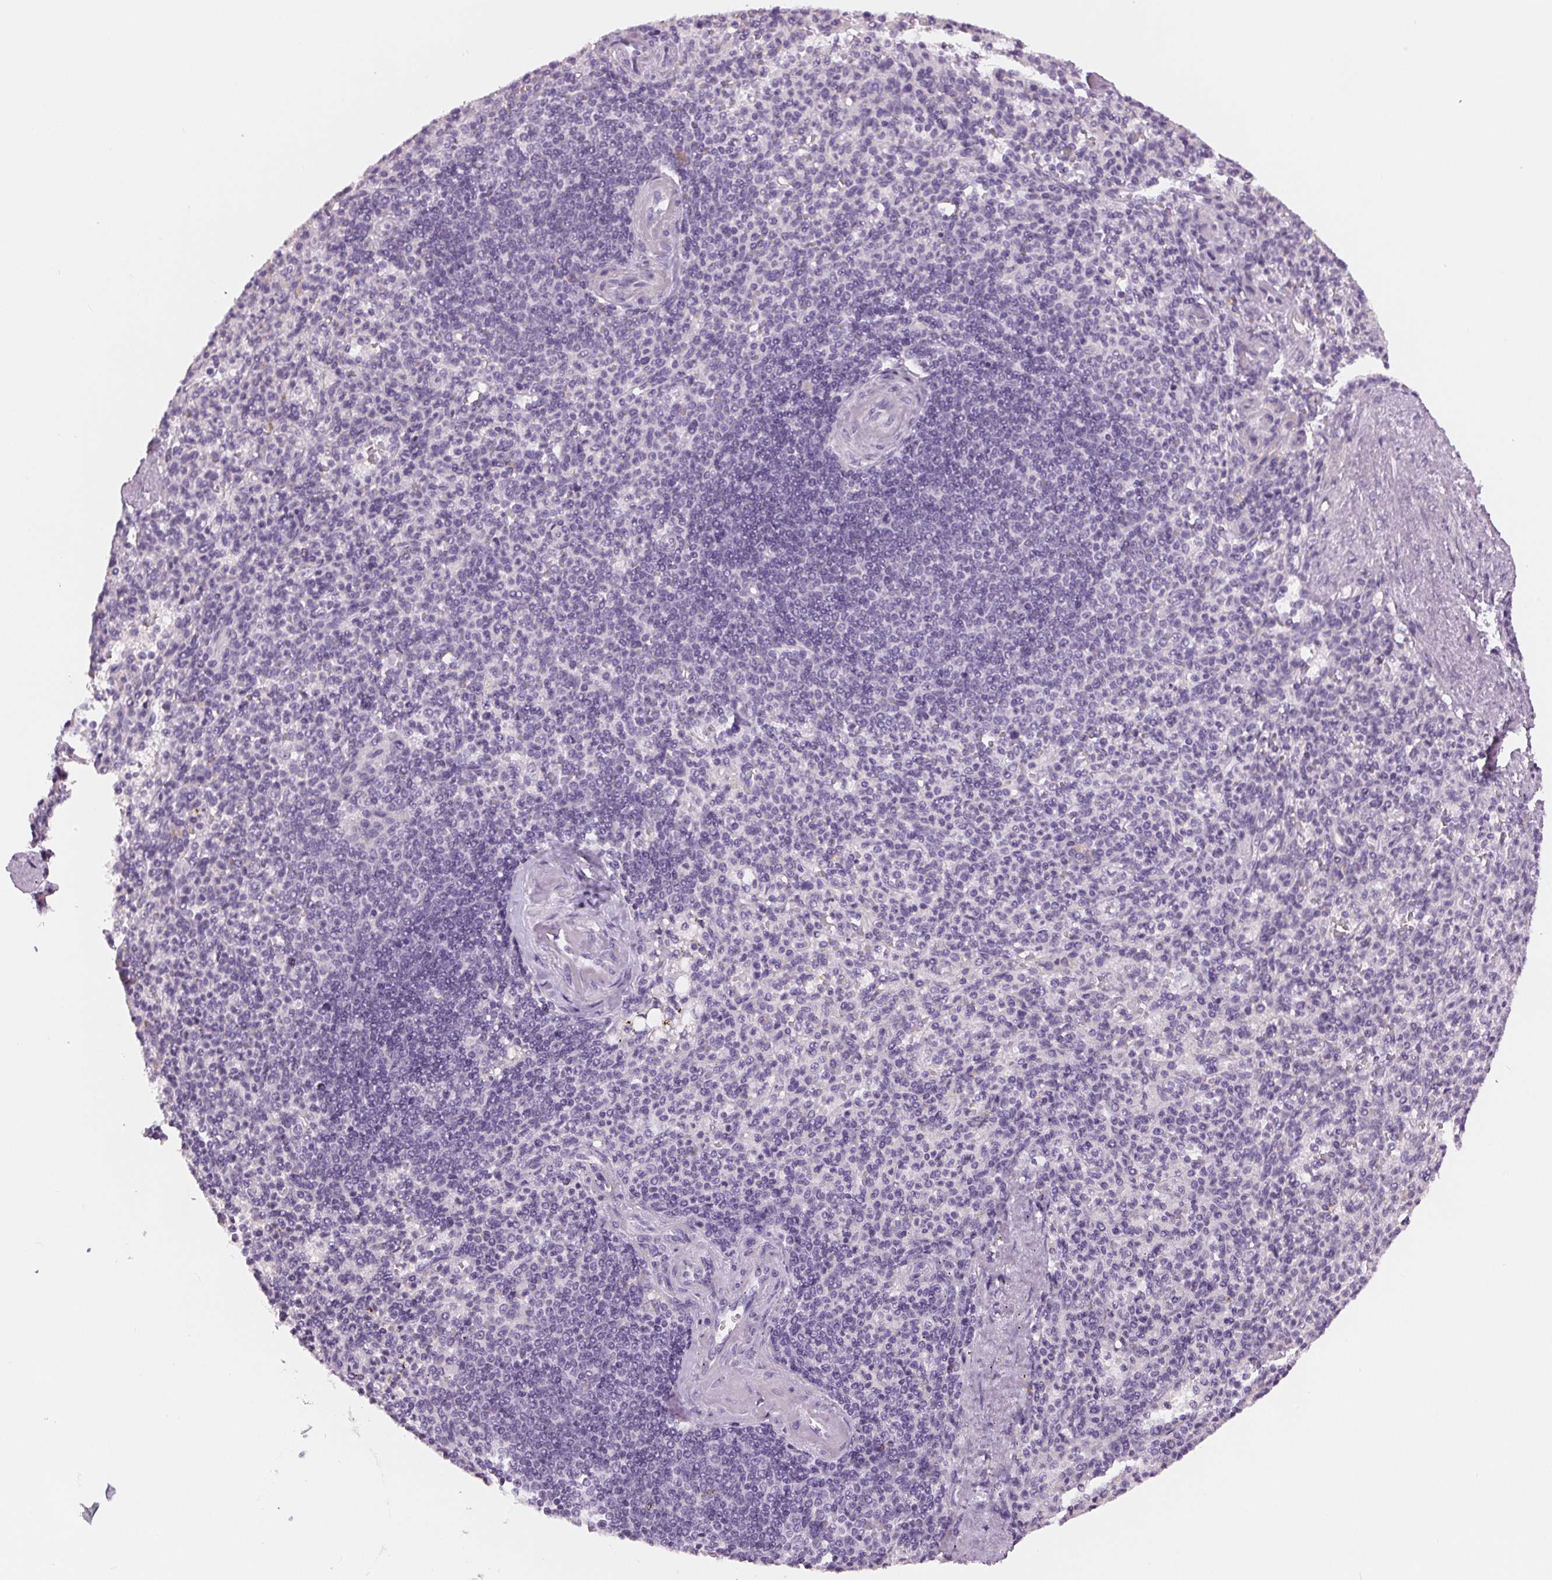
{"staining": {"intensity": "negative", "quantity": "none", "location": "none"}, "tissue": "spleen", "cell_type": "Cells in red pulp", "image_type": "normal", "snomed": [{"axis": "morphology", "description": "Normal tissue, NOS"}, {"axis": "topography", "description": "Spleen"}], "caption": "IHC histopathology image of unremarkable human spleen stained for a protein (brown), which shows no staining in cells in red pulp.", "gene": "MISP", "patient": {"sex": "female", "age": 74}}